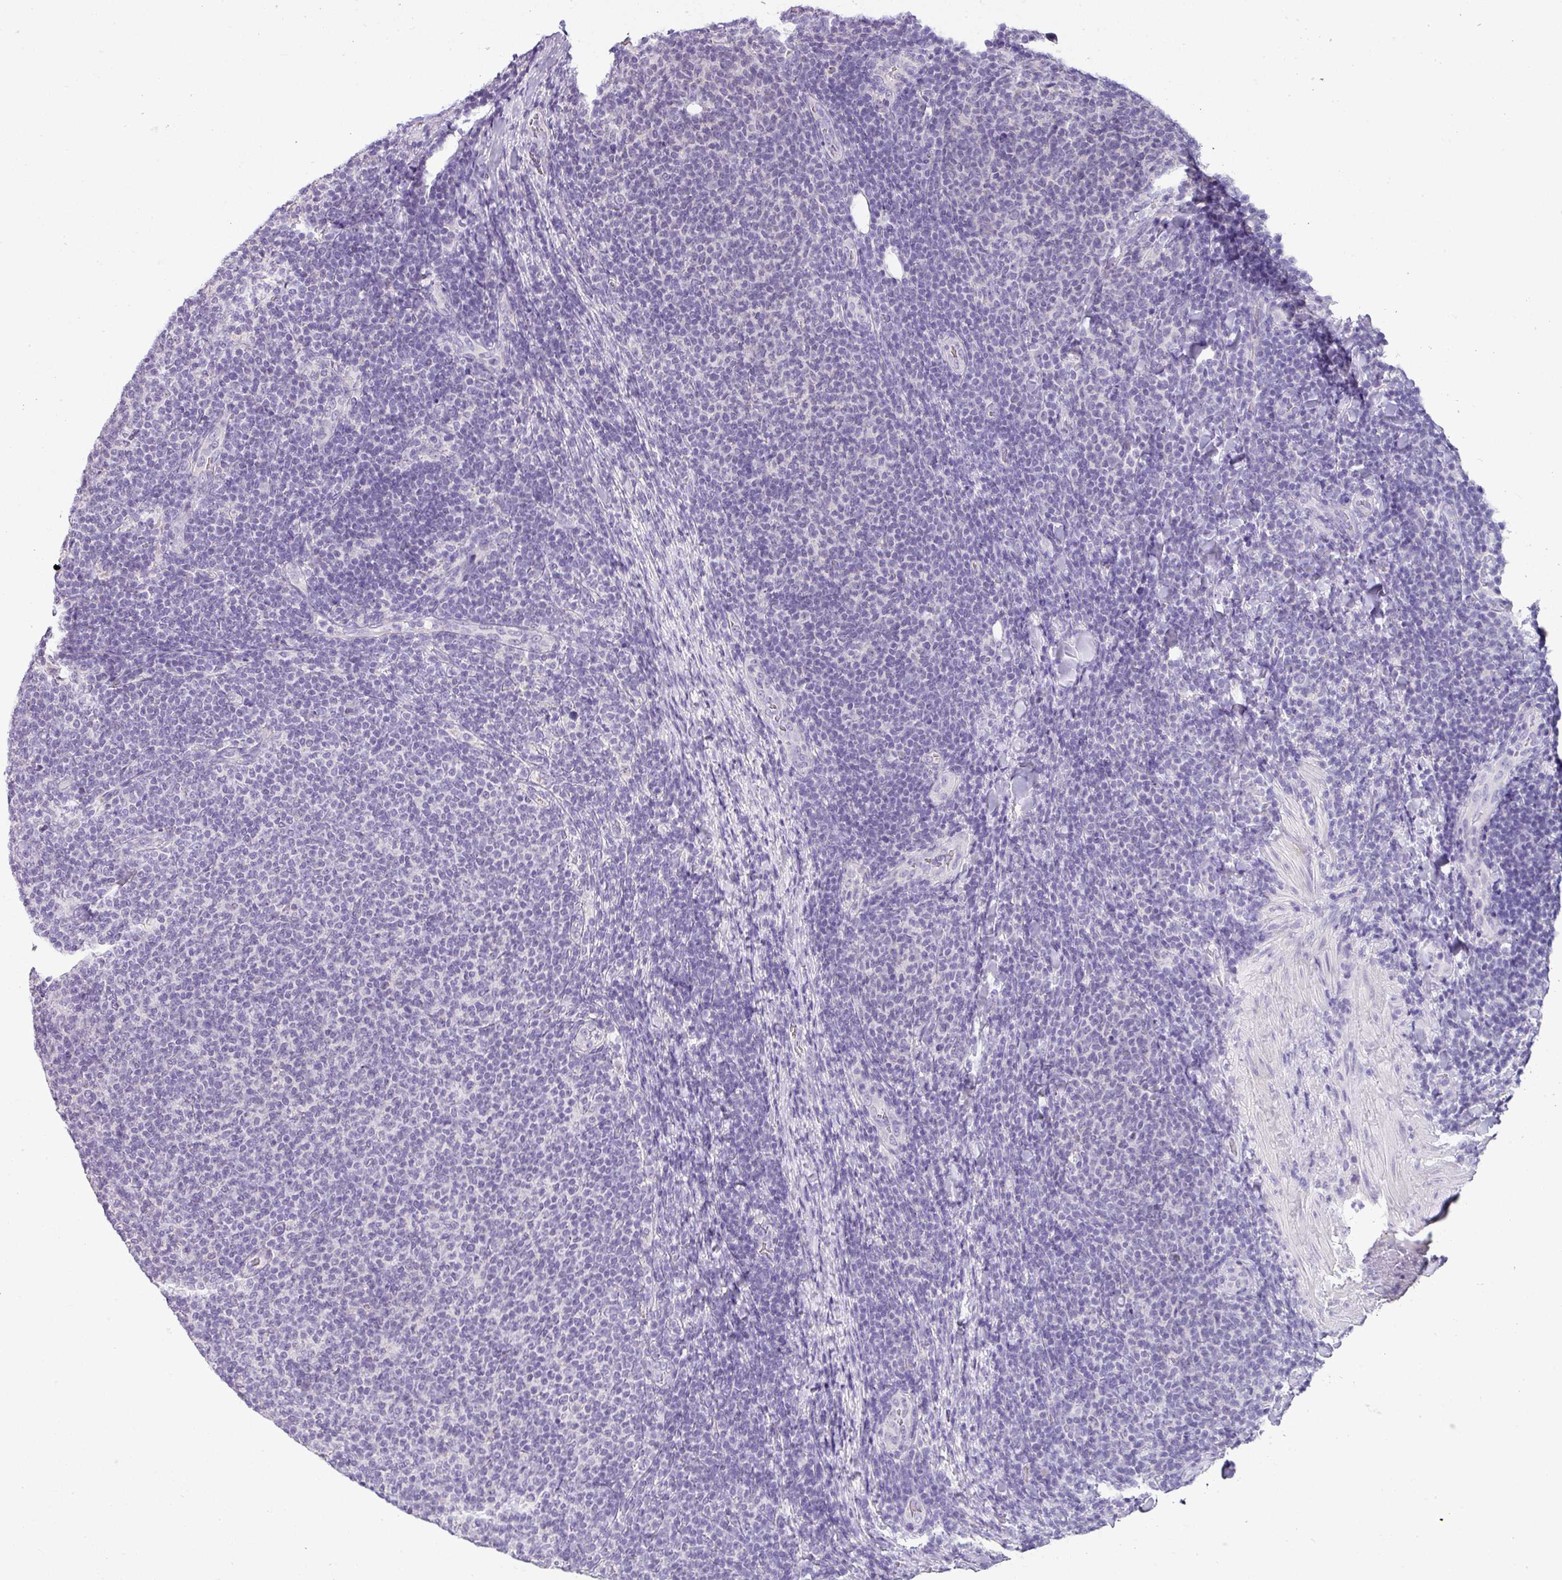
{"staining": {"intensity": "negative", "quantity": "none", "location": "none"}, "tissue": "lymphoma", "cell_type": "Tumor cells", "image_type": "cancer", "snomed": [{"axis": "morphology", "description": "Malignant lymphoma, non-Hodgkin's type, Low grade"}, {"axis": "topography", "description": "Lymph node"}], "caption": "Immunohistochemical staining of low-grade malignant lymphoma, non-Hodgkin's type reveals no significant staining in tumor cells.", "gene": "PALS2", "patient": {"sex": "male", "age": 66}}